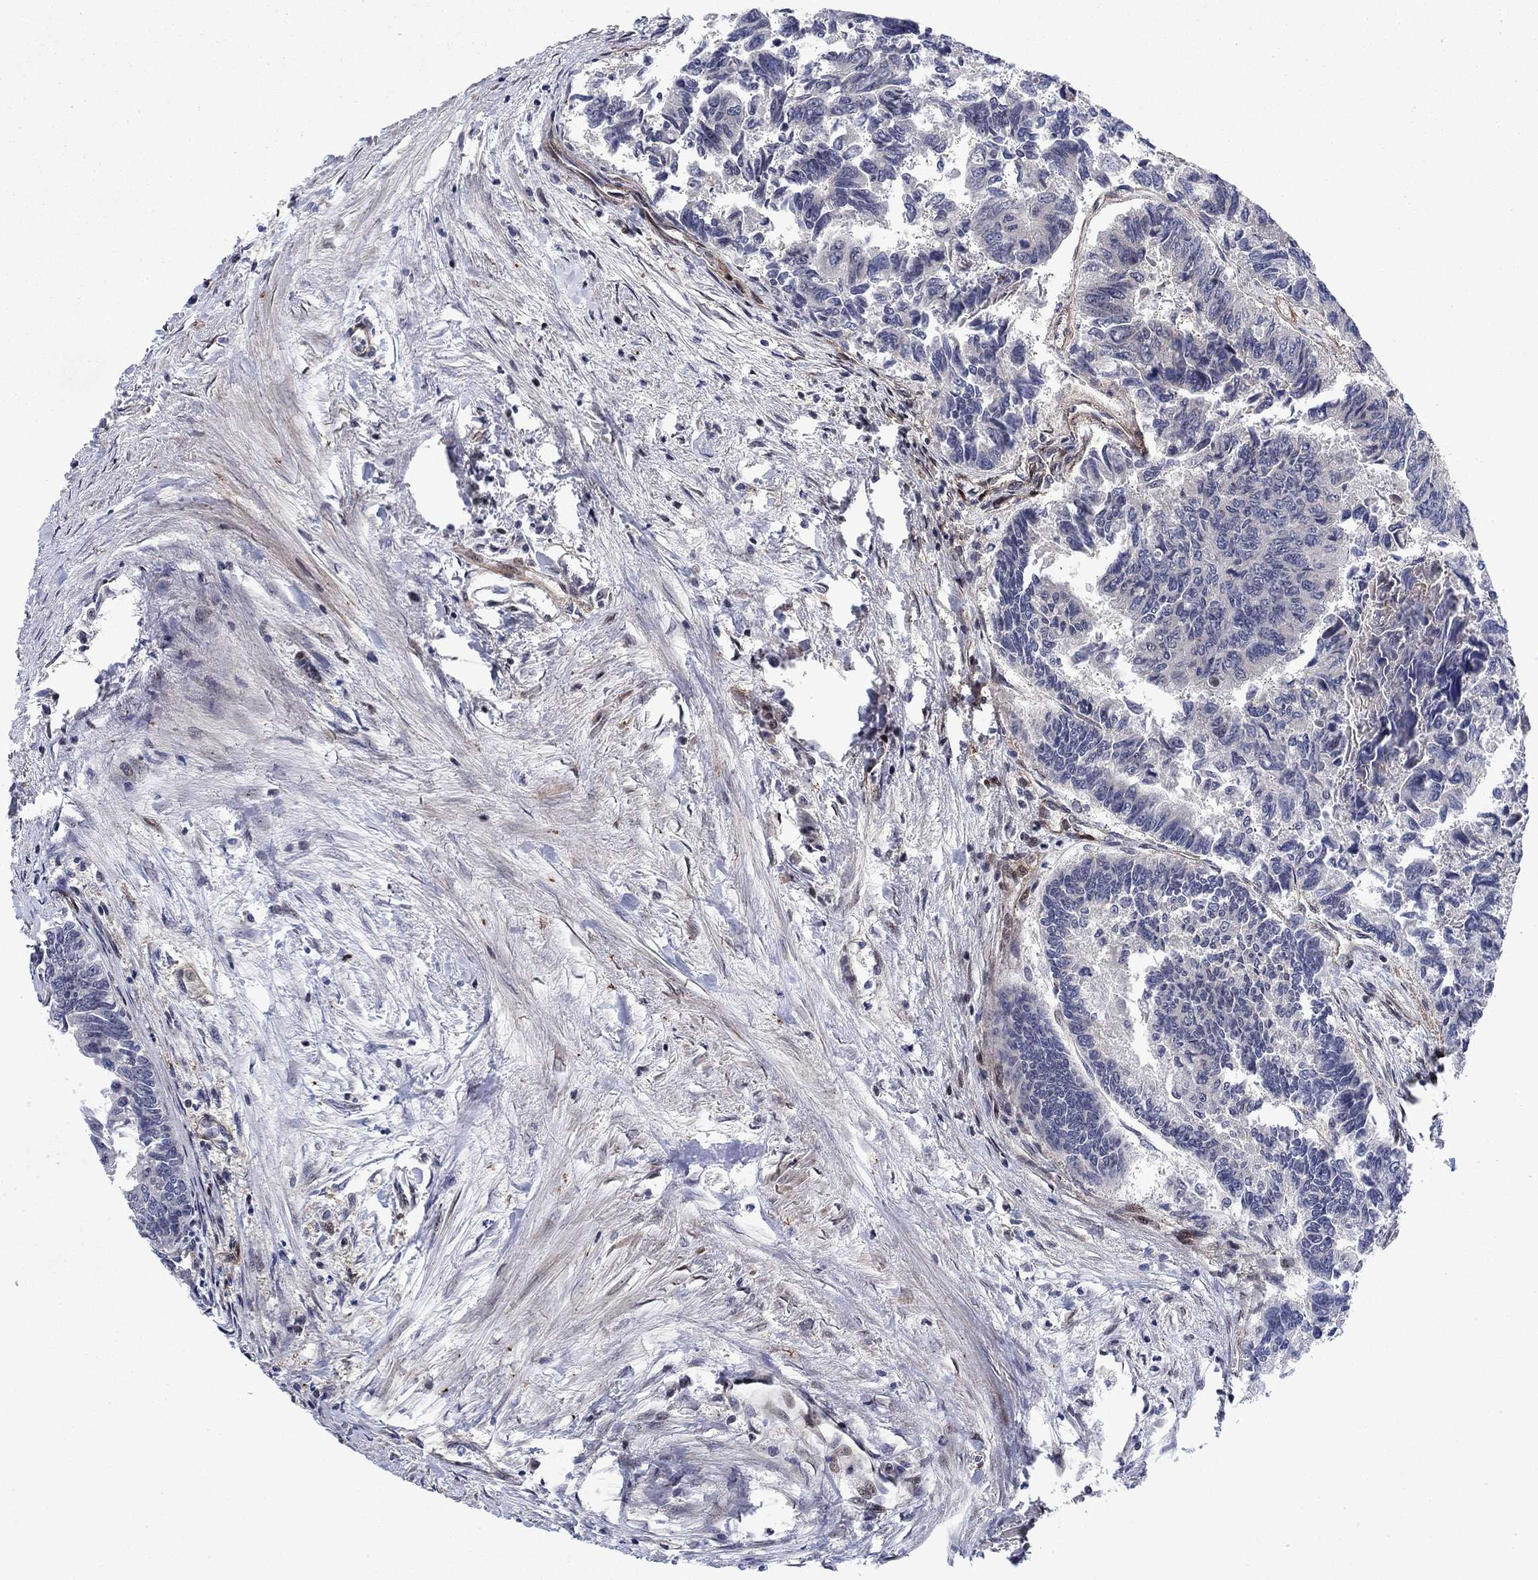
{"staining": {"intensity": "negative", "quantity": "none", "location": "none"}, "tissue": "colorectal cancer", "cell_type": "Tumor cells", "image_type": "cancer", "snomed": [{"axis": "morphology", "description": "Adenocarcinoma, NOS"}, {"axis": "topography", "description": "Colon"}], "caption": "Adenocarcinoma (colorectal) was stained to show a protein in brown. There is no significant positivity in tumor cells.", "gene": "PRICKLE4", "patient": {"sex": "female", "age": 65}}